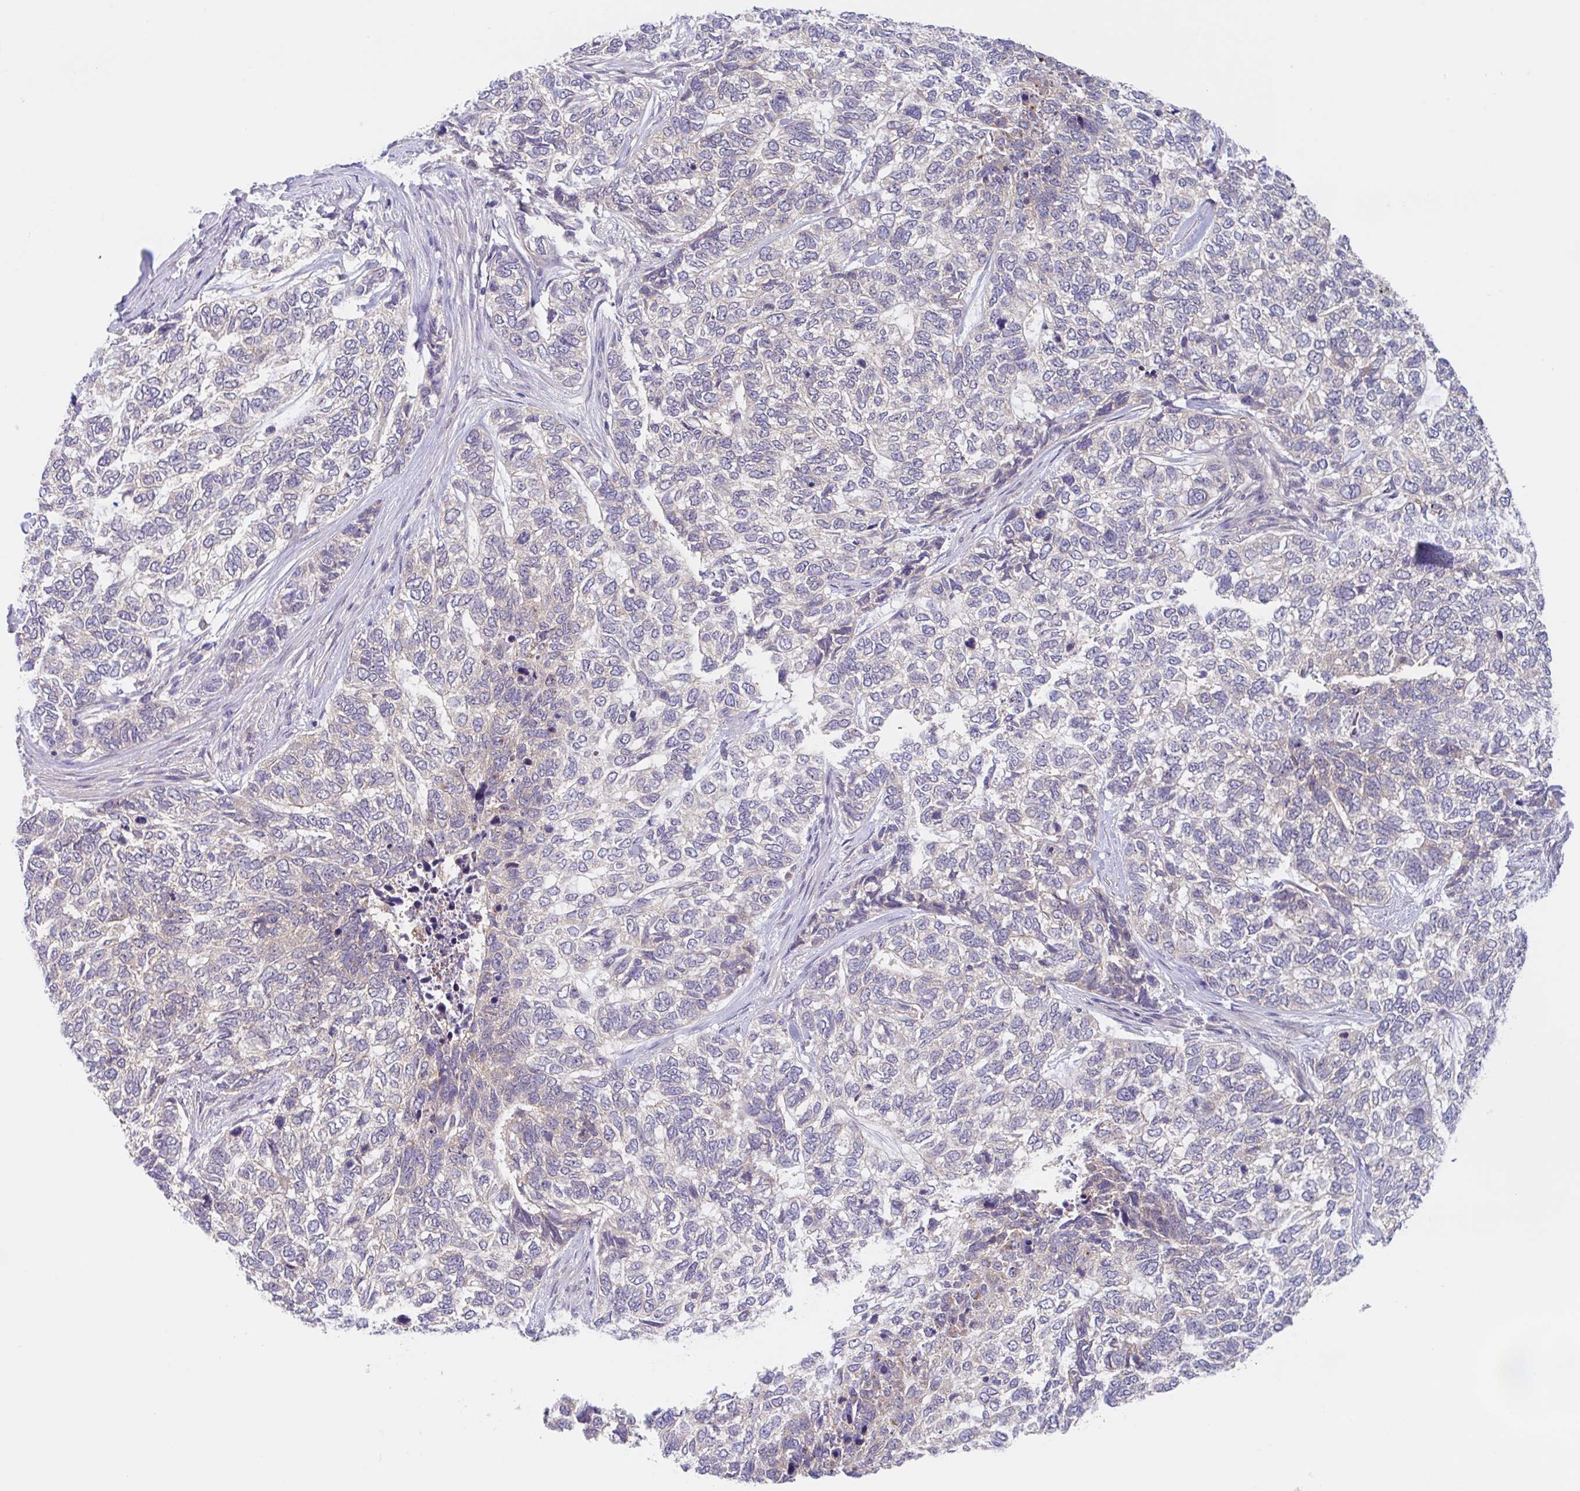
{"staining": {"intensity": "negative", "quantity": "none", "location": "none"}, "tissue": "skin cancer", "cell_type": "Tumor cells", "image_type": "cancer", "snomed": [{"axis": "morphology", "description": "Basal cell carcinoma"}, {"axis": "topography", "description": "Skin"}], "caption": "This micrograph is of basal cell carcinoma (skin) stained with immunohistochemistry (IHC) to label a protein in brown with the nuclei are counter-stained blue. There is no positivity in tumor cells.", "gene": "TMEM86A", "patient": {"sex": "female", "age": 65}}